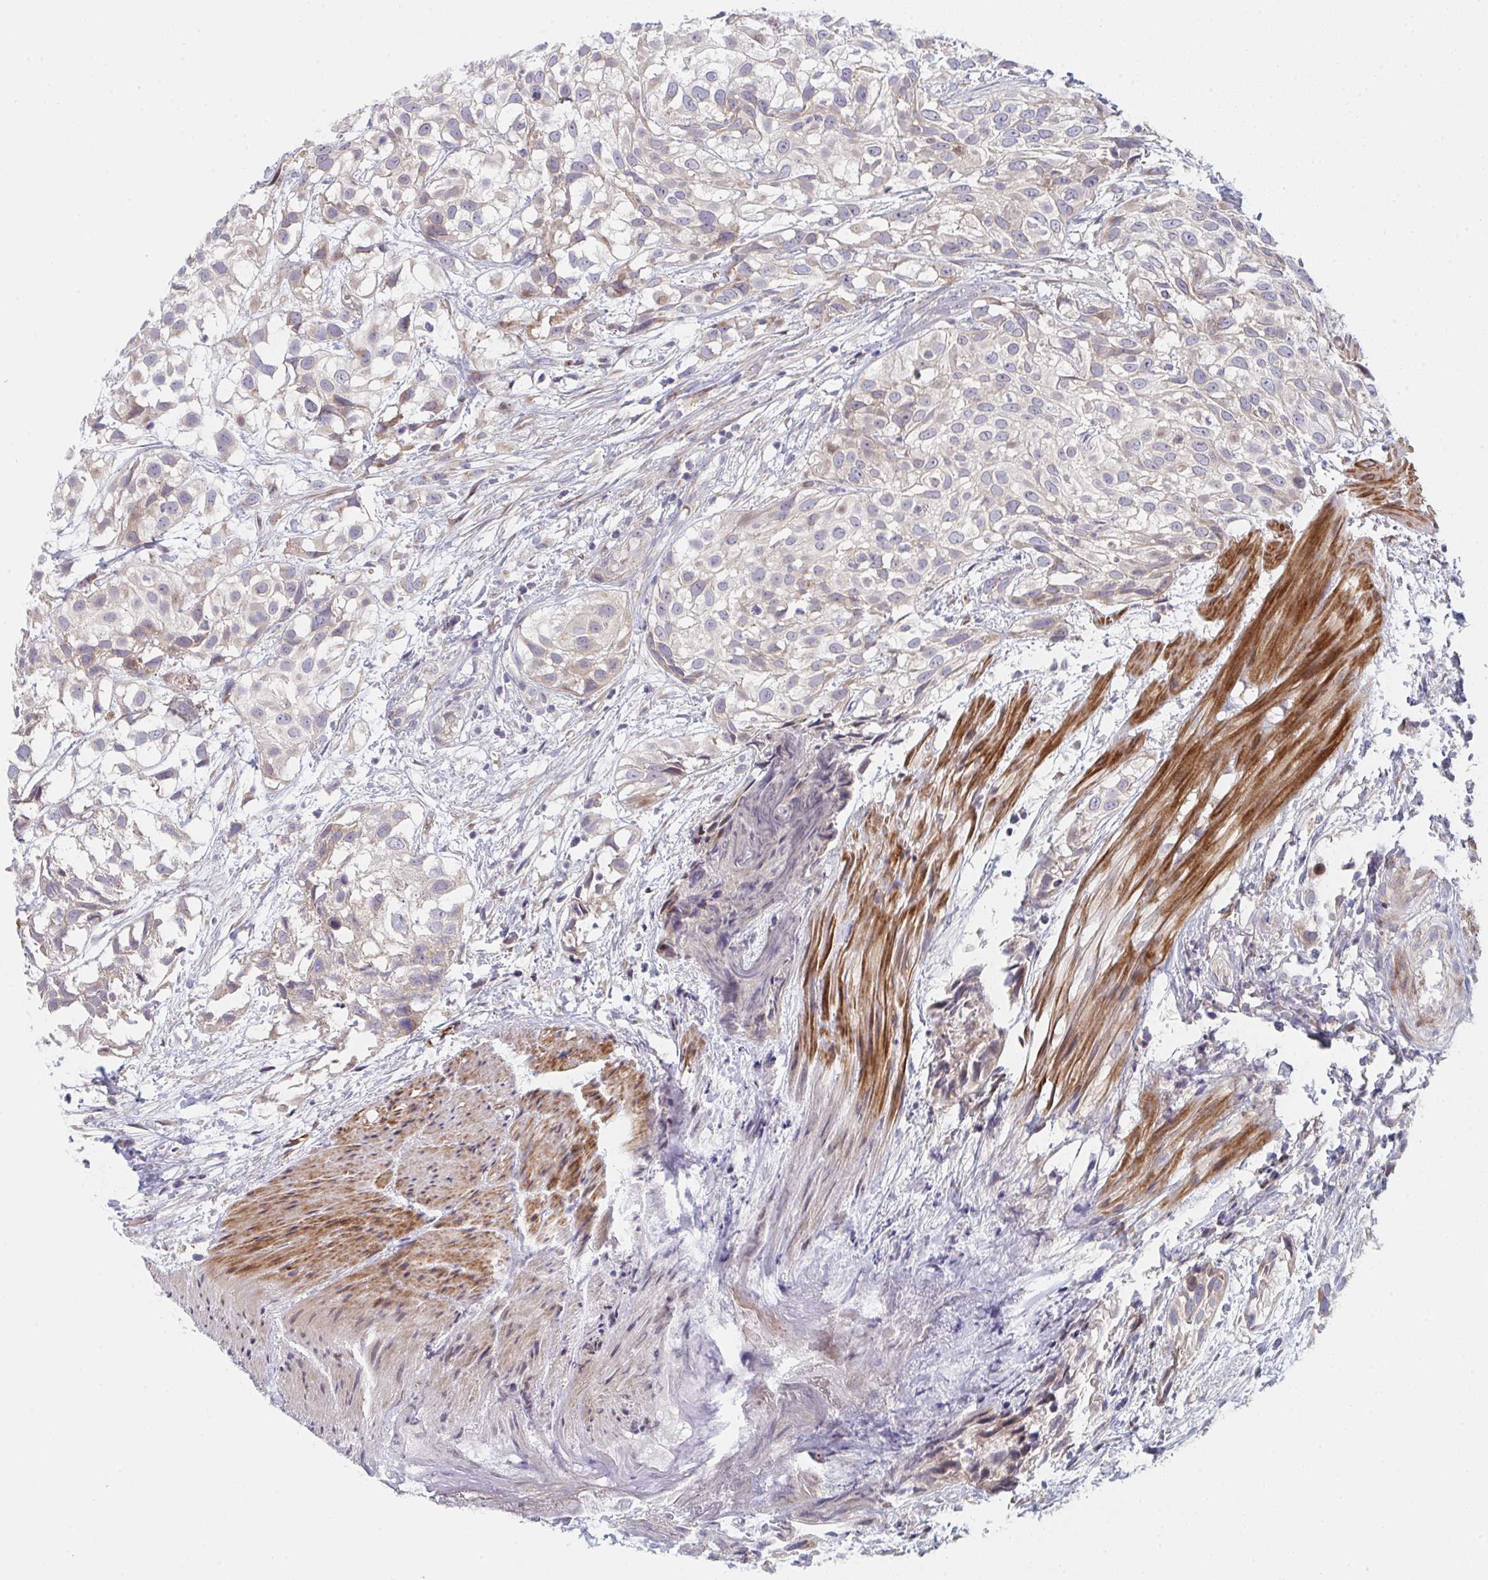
{"staining": {"intensity": "negative", "quantity": "none", "location": "none"}, "tissue": "urothelial cancer", "cell_type": "Tumor cells", "image_type": "cancer", "snomed": [{"axis": "morphology", "description": "Urothelial carcinoma, High grade"}, {"axis": "topography", "description": "Urinary bladder"}], "caption": "Immunohistochemistry histopathology image of neoplastic tissue: high-grade urothelial carcinoma stained with DAB (3,3'-diaminobenzidine) displays no significant protein expression in tumor cells.", "gene": "TNFSF4", "patient": {"sex": "male", "age": 56}}